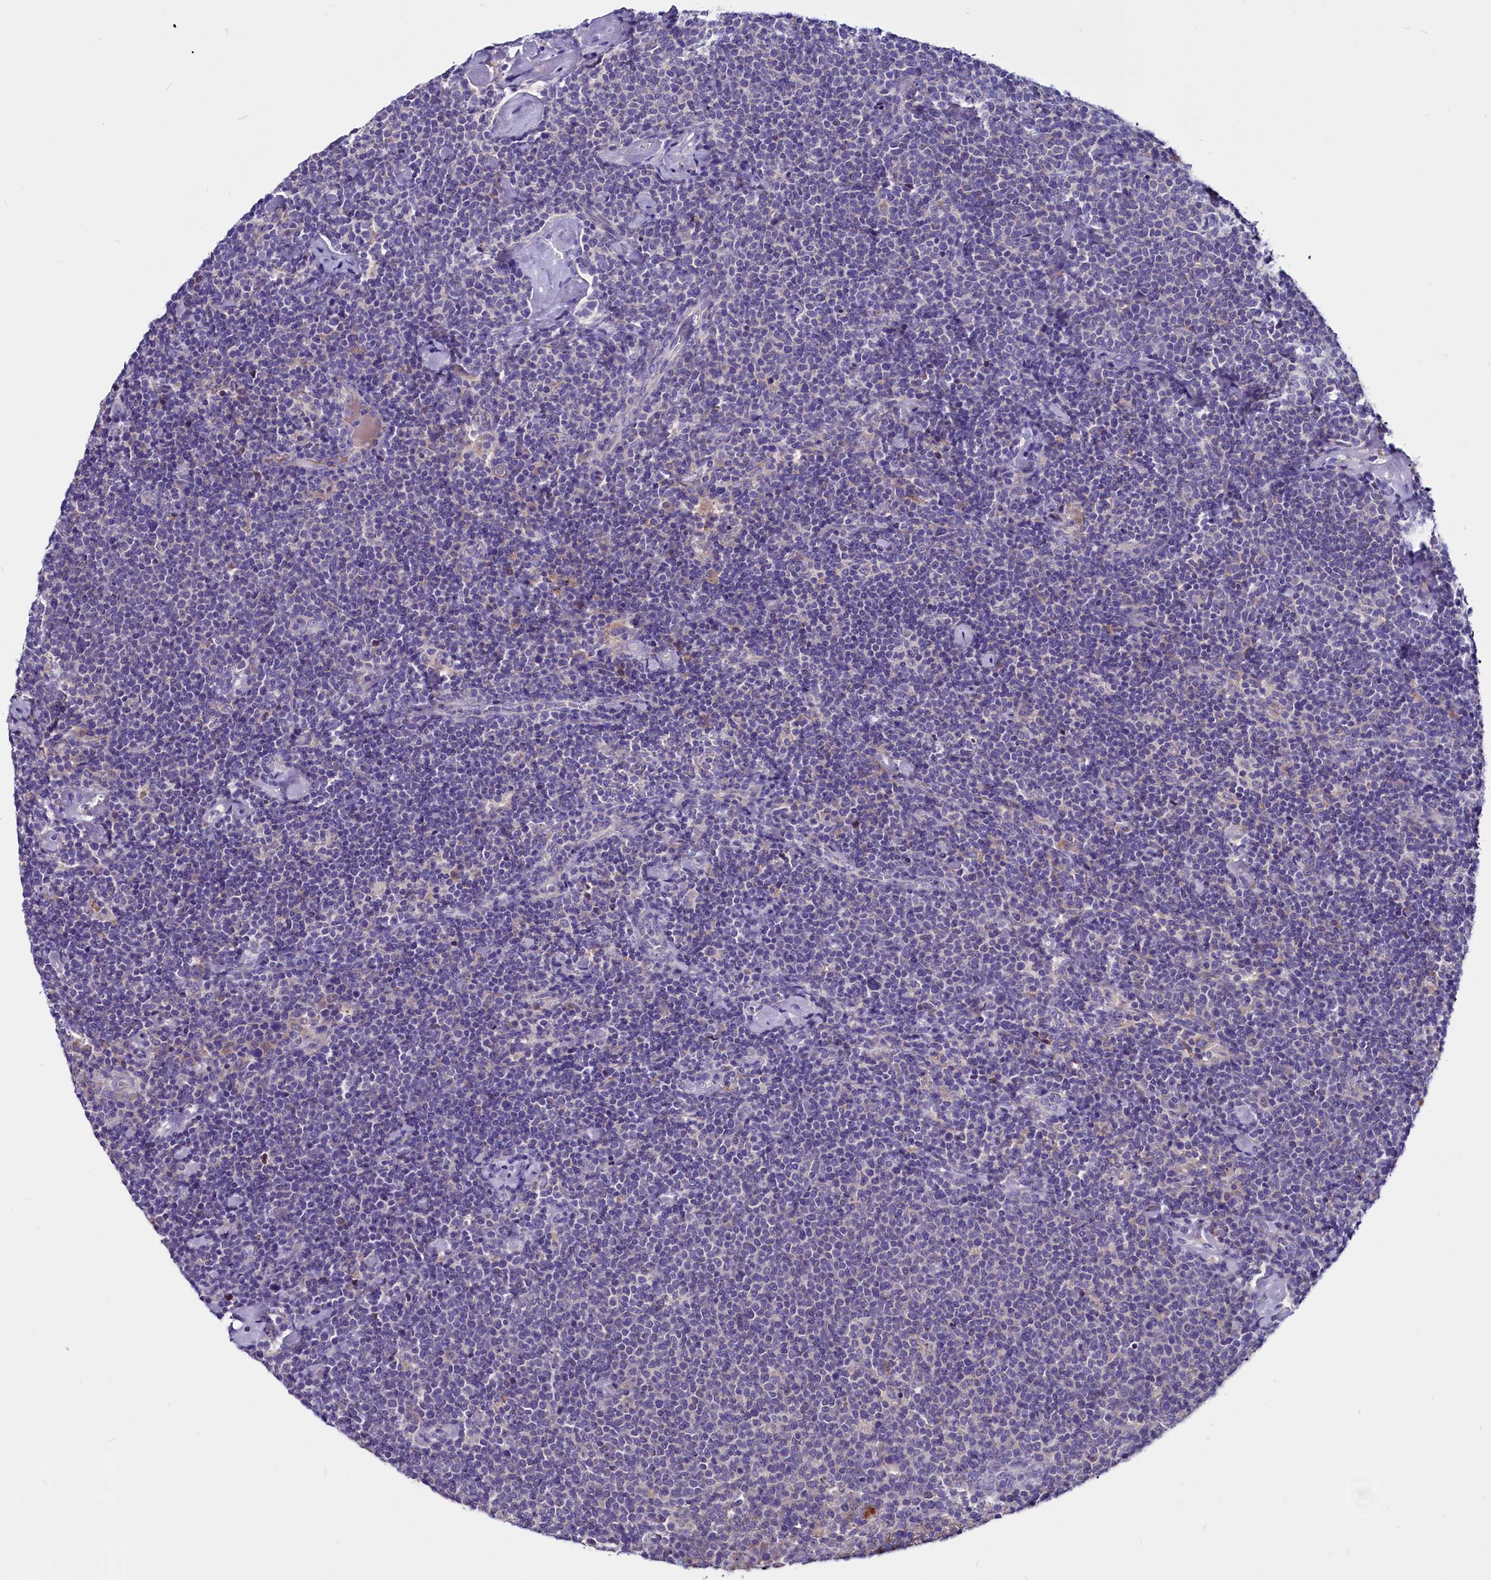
{"staining": {"intensity": "negative", "quantity": "none", "location": "none"}, "tissue": "lymphoma", "cell_type": "Tumor cells", "image_type": "cancer", "snomed": [{"axis": "morphology", "description": "Malignant lymphoma, non-Hodgkin's type, High grade"}, {"axis": "topography", "description": "Lymph node"}], "caption": "Immunohistochemical staining of malignant lymphoma, non-Hodgkin's type (high-grade) reveals no significant positivity in tumor cells. (Brightfield microscopy of DAB (3,3'-diaminobenzidine) IHC at high magnification).", "gene": "CCBE1", "patient": {"sex": "male", "age": 61}}